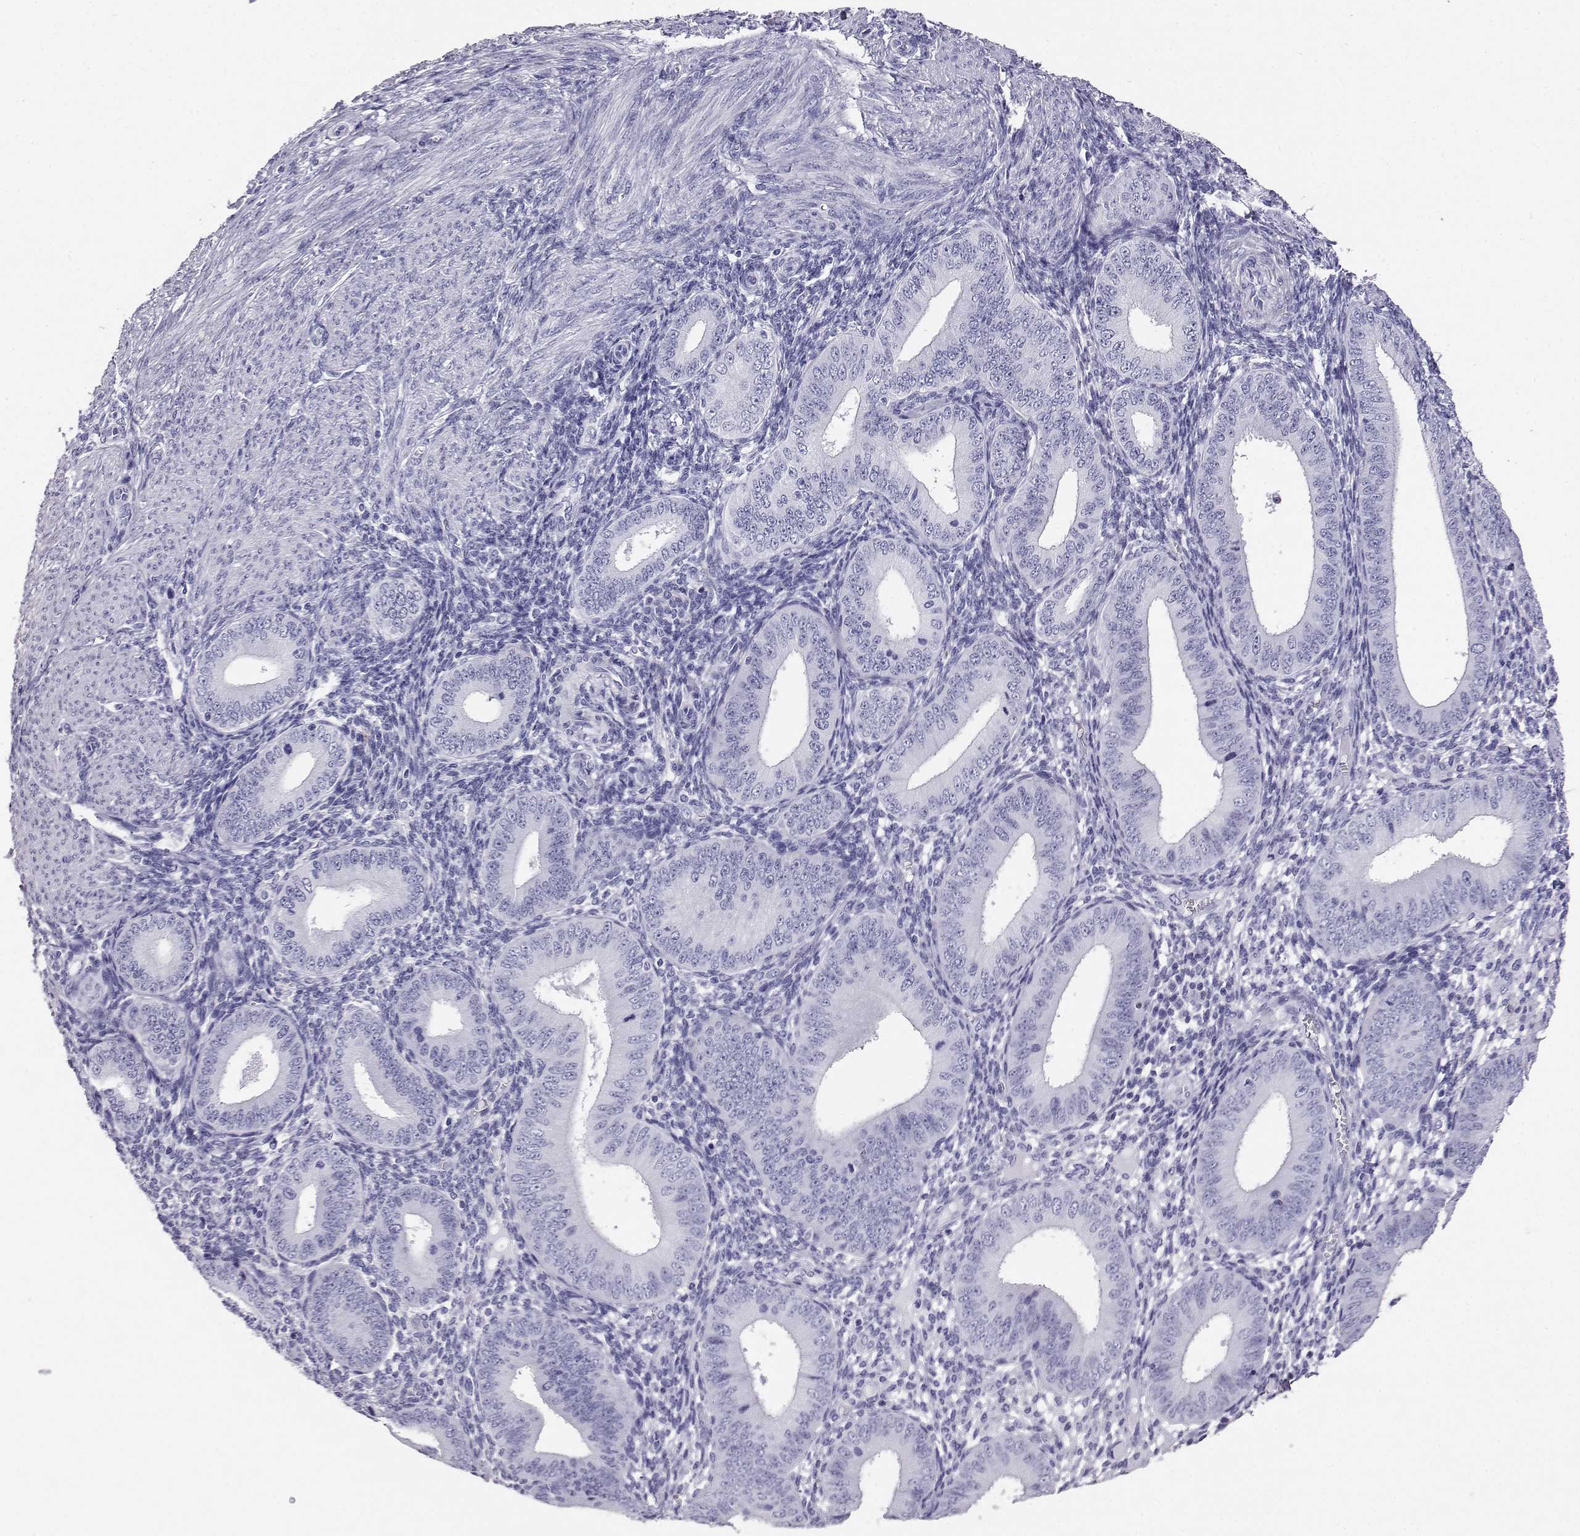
{"staining": {"intensity": "negative", "quantity": "none", "location": "none"}, "tissue": "endometrium", "cell_type": "Cells in endometrial stroma", "image_type": "normal", "snomed": [{"axis": "morphology", "description": "Normal tissue, NOS"}, {"axis": "topography", "description": "Endometrium"}], "caption": "Cells in endometrial stroma are negative for protein expression in unremarkable human endometrium. (DAB (3,3'-diaminobenzidine) immunohistochemistry with hematoxylin counter stain).", "gene": "AKR1B1", "patient": {"sex": "female", "age": 39}}